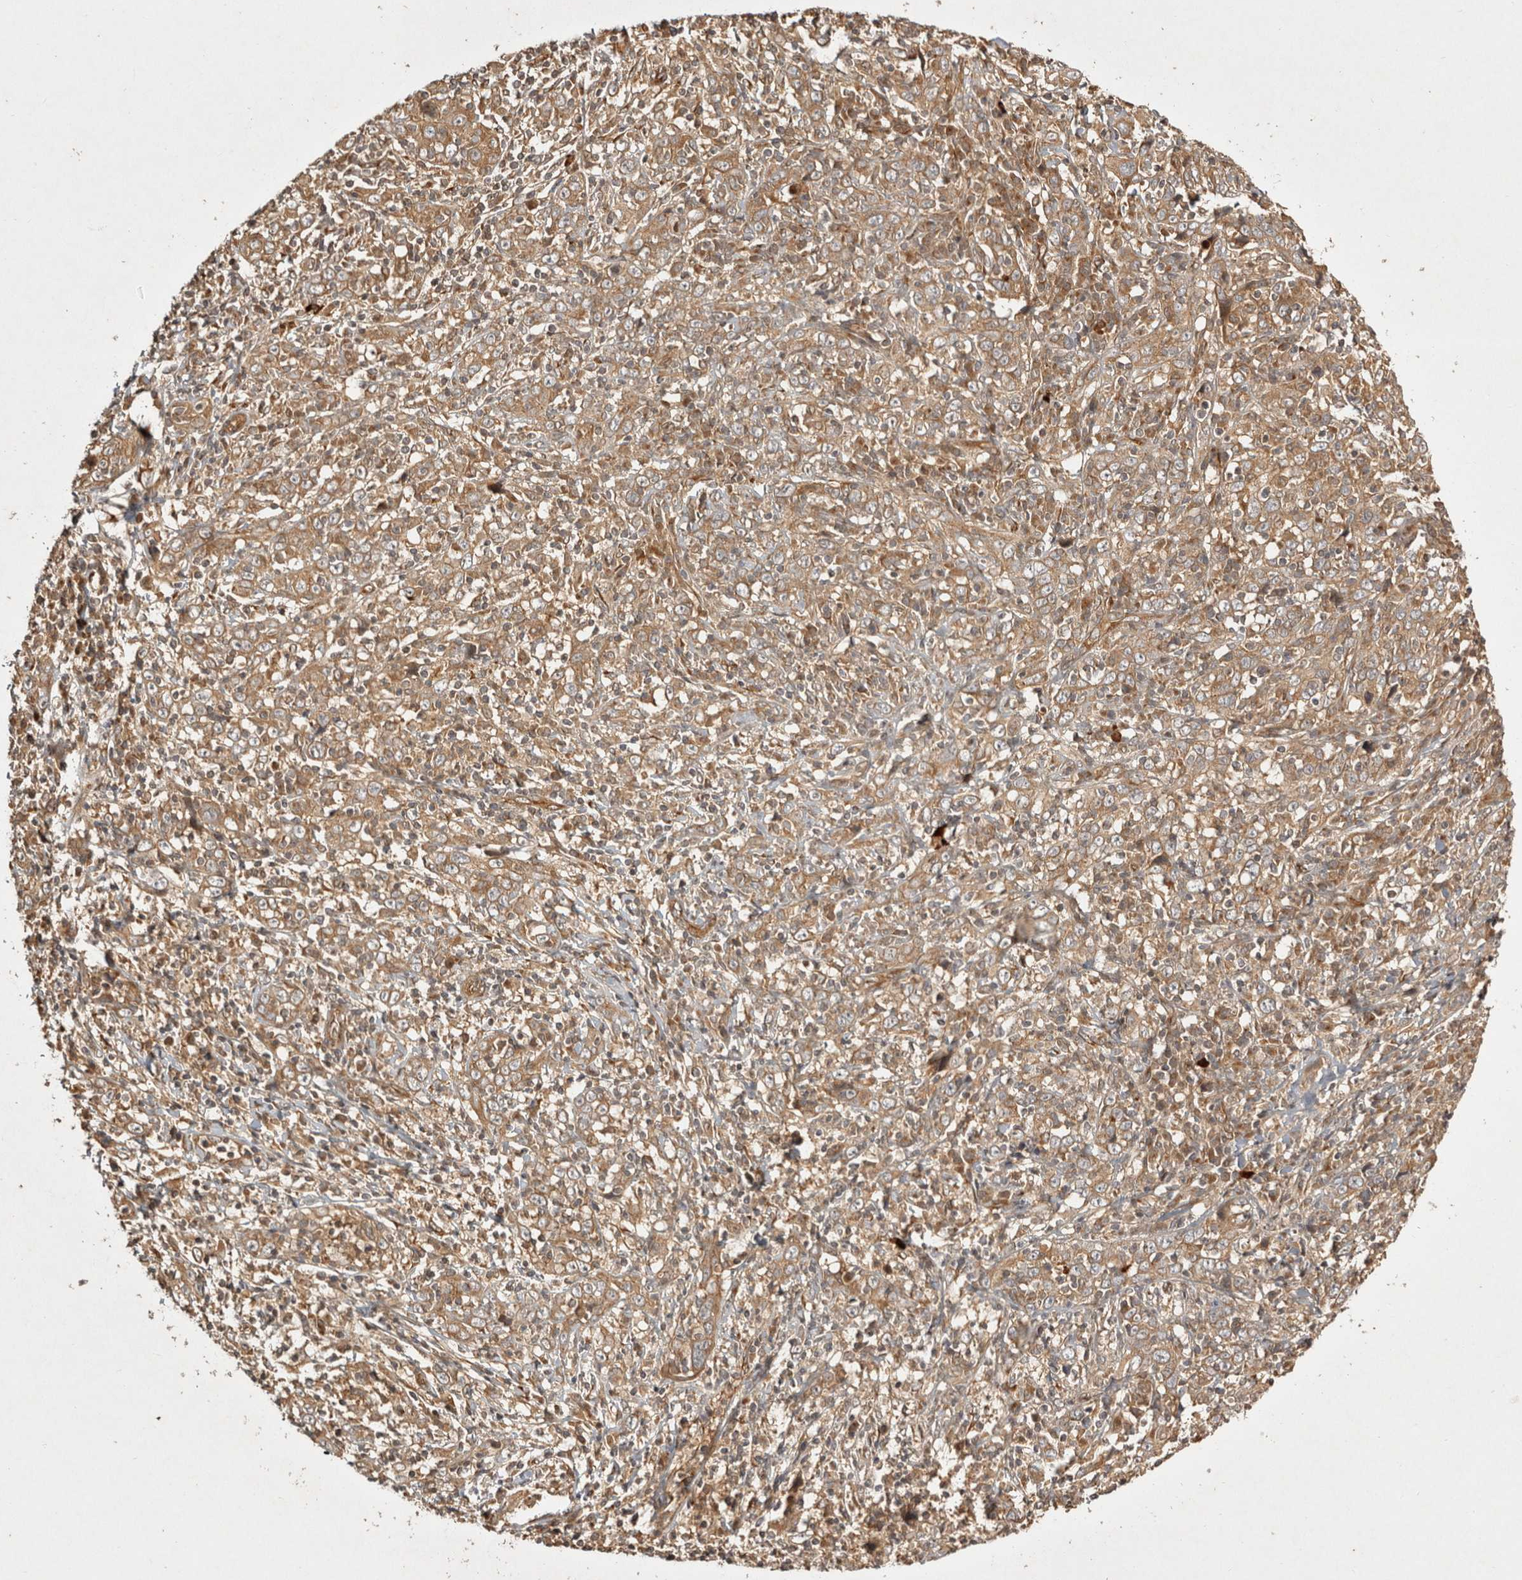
{"staining": {"intensity": "moderate", "quantity": ">75%", "location": "cytoplasmic/membranous"}, "tissue": "cervical cancer", "cell_type": "Tumor cells", "image_type": "cancer", "snomed": [{"axis": "morphology", "description": "Squamous cell carcinoma, NOS"}, {"axis": "topography", "description": "Cervix"}], "caption": "Cervical cancer (squamous cell carcinoma) was stained to show a protein in brown. There is medium levels of moderate cytoplasmic/membranous staining in approximately >75% of tumor cells.", "gene": "CAMSAP2", "patient": {"sex": "female", "age": 46}}